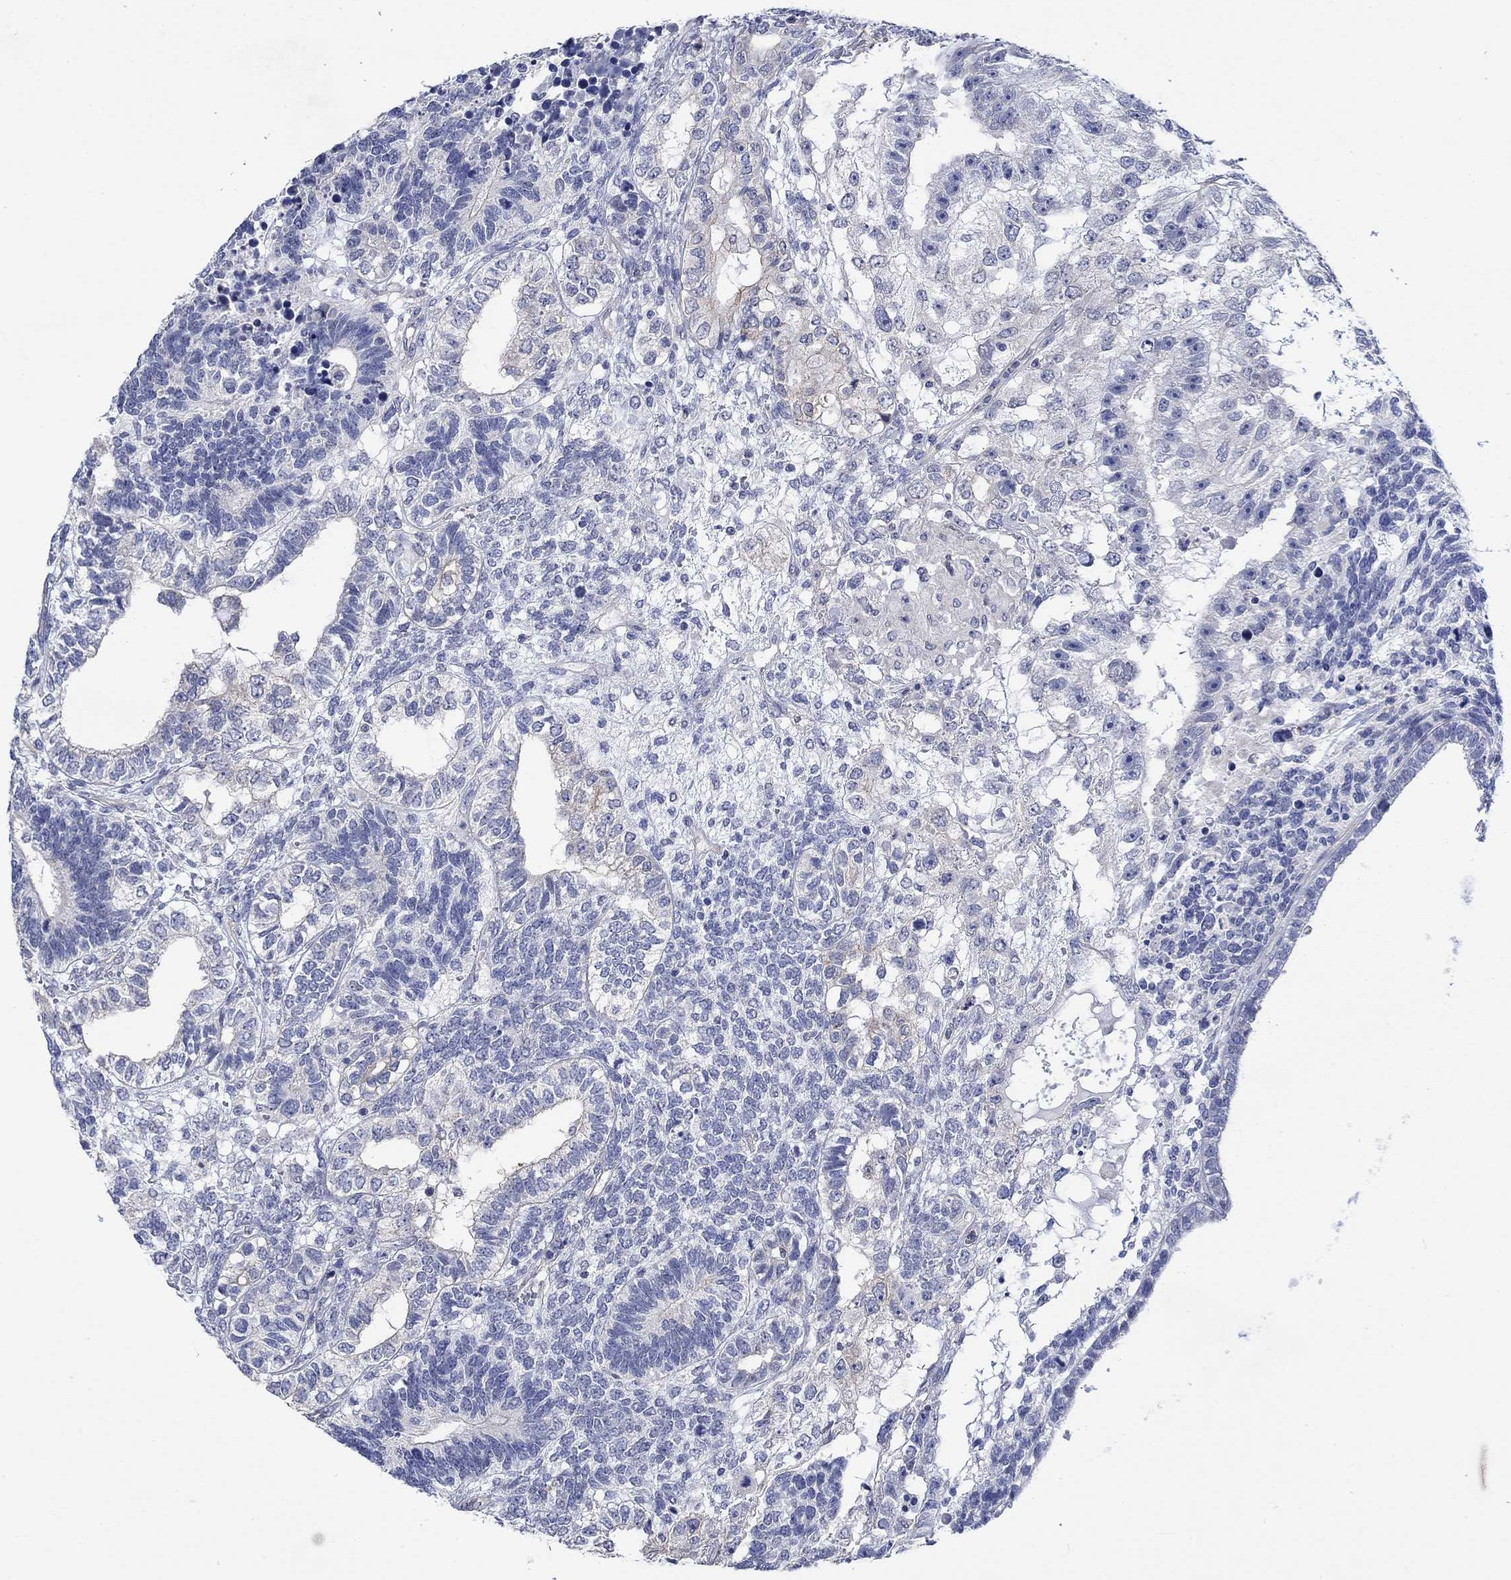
{"staining": {"intensity": "weak", "quantity": "<25%", "location": "cytoplasmic/membranous"}, "tissue": "testis cancer", "cell_type": "Tumor cells", "image_type": "cancer", "snomed": [{"axis": "morphology", "description": "Seminoma, NOS"}, {"axis": "morphology", "description": "Carcinoma, Embryonal, NOS"}, {"axis": "topography", "description": "Testis"}], "caption": "Testis seminoma was stained to show a protein in brown. There is no significant positivity in tumor cells.", "gene": "AGRP", "patient": {"sex": "male", "age": 41}}